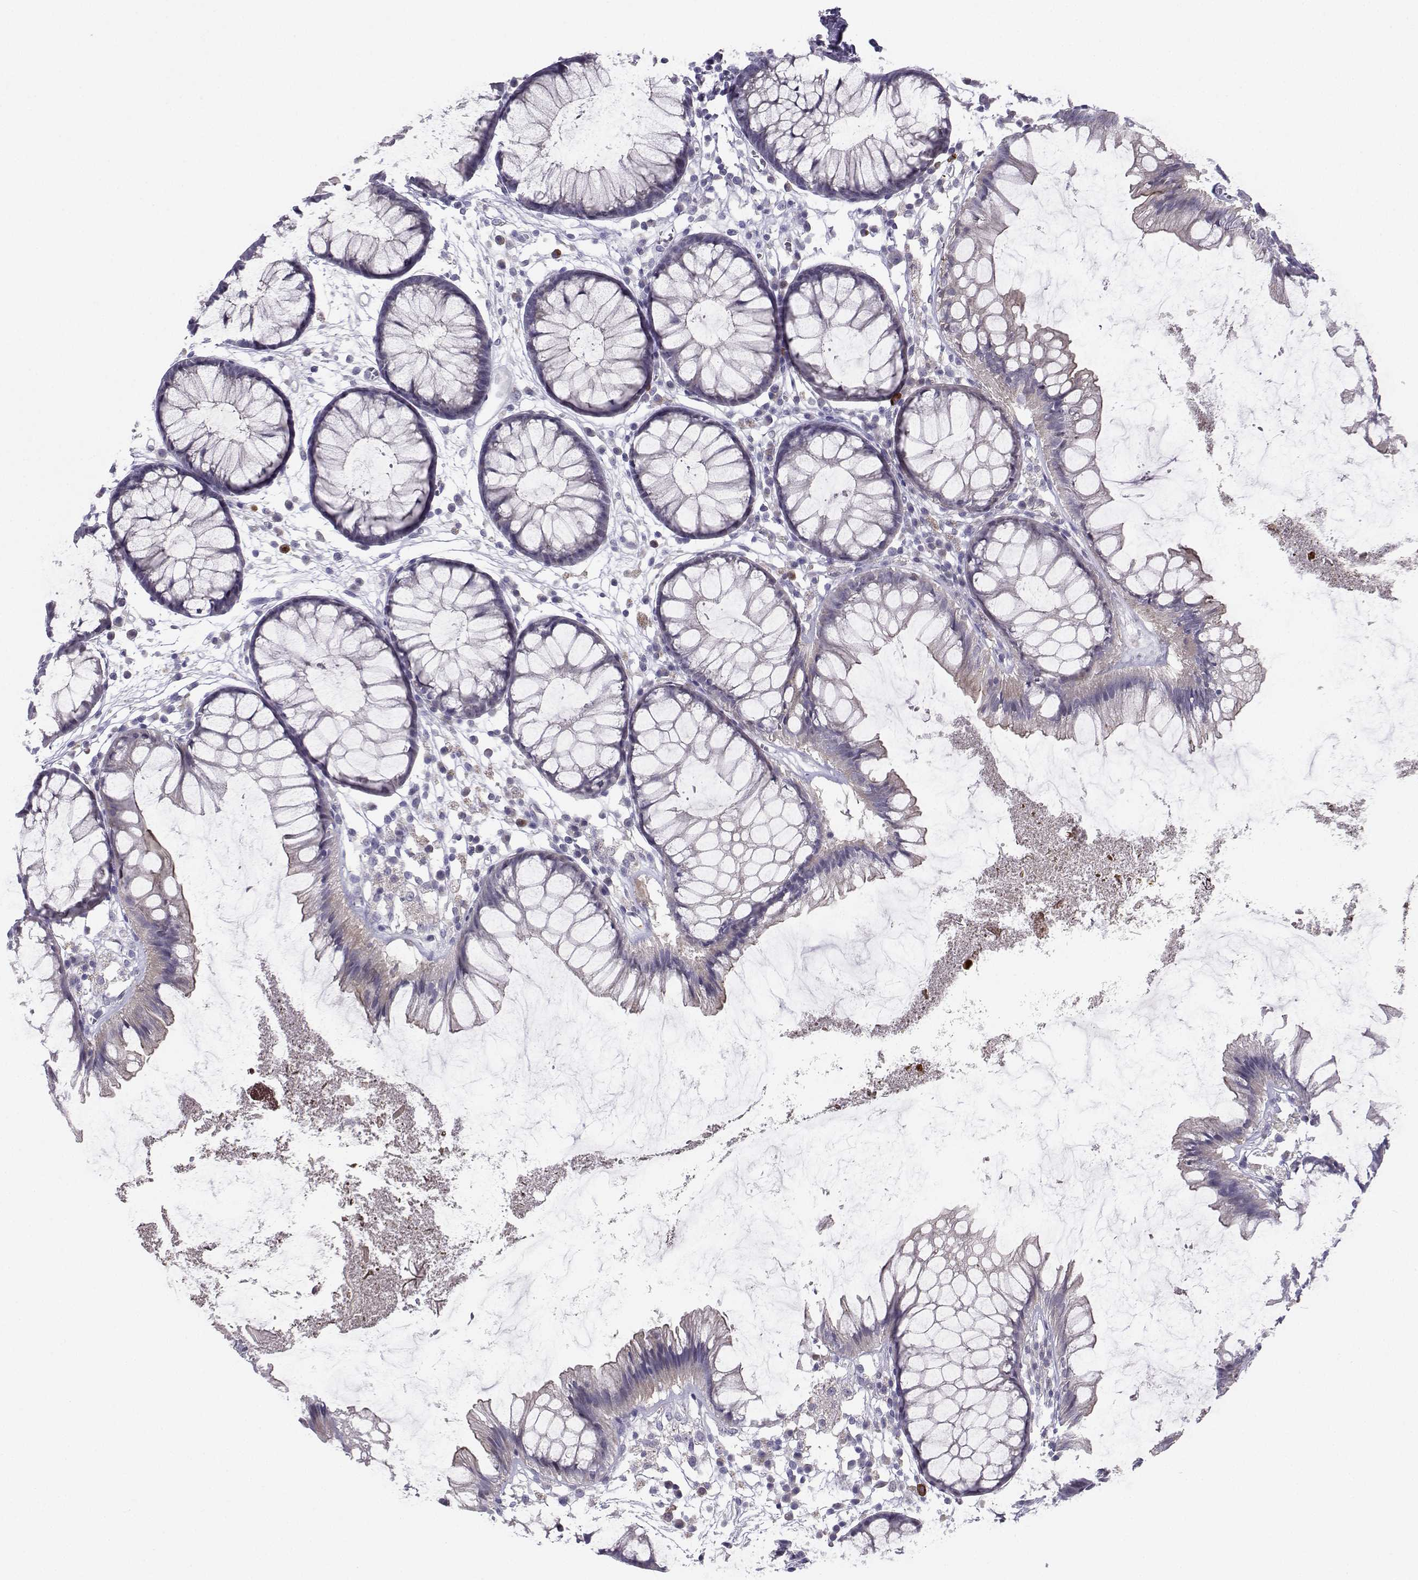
{"staining": {"intensity": "negative", "quantity": "none", "location": "none"}, "tissue": "colon", "cell_type": "Endothelial cells", "image_type": "normal", "snomed": [{"axis": "morphology", "description": "Normal tissue, NOS"}, {"axis": "morphology", "description": "Adenocarcinoma, NOS"}, {"axis": "topography", "description": "Colon"}], "caption": "Endothelial cells show no significant expression in unremarkable colon. (Immunohistochemistry (ihc), brightfield microscopy, high magnification).", "gene": "CALY", "patient": {"sex": "male", "age": 65}}